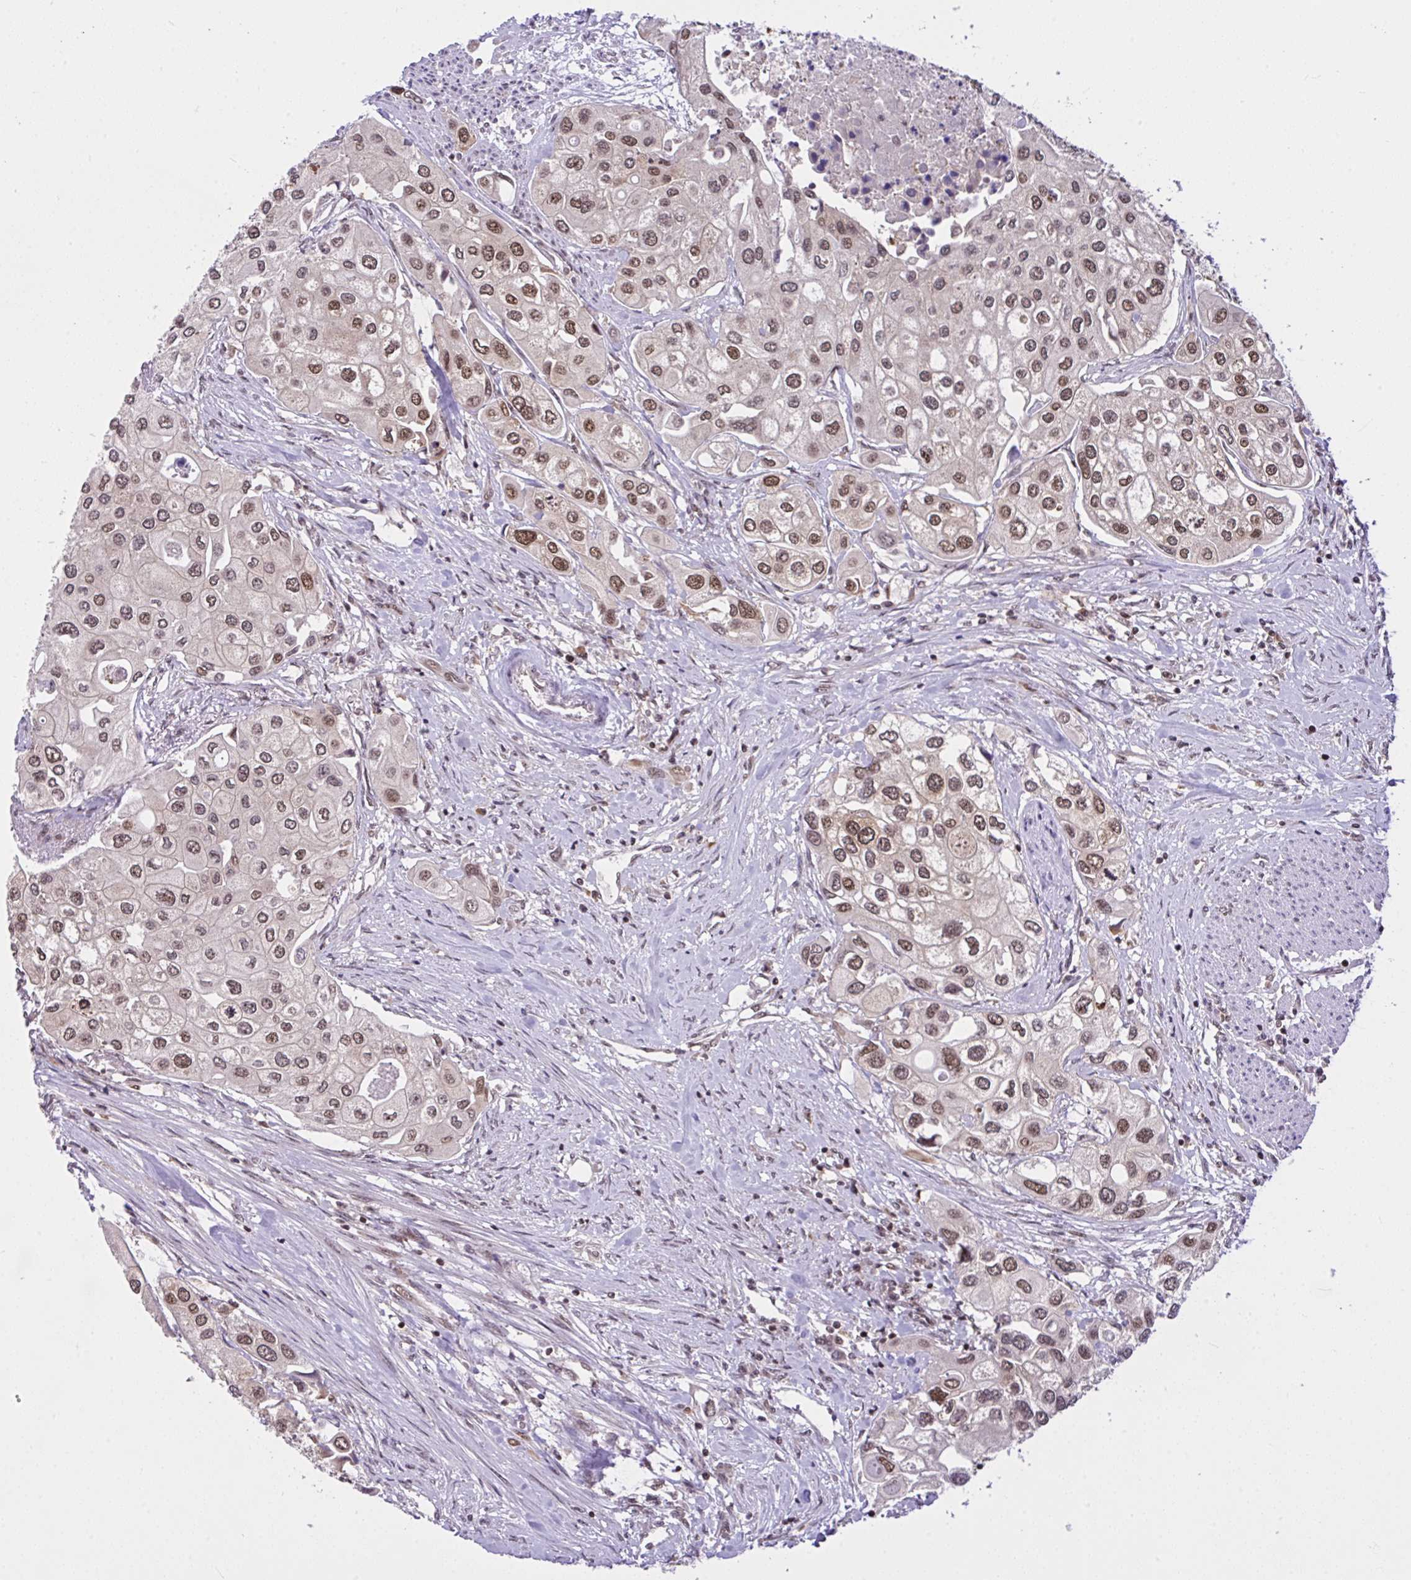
{"staining": {"intensity": "weak", "quantity": ">75%", "location": "nuclear"}, "tissue": "urothelial cancer", "cell_type": "Tumor cells", "image_type": "cancer", "snomed": [{"axis": "morphology", "description": "Urothelial carcinoma, High grade"}, {"axis": "topography", "description": "Urinary bladder"}], "caption": "Human urothelial cancer stained with a brown dye displays weak nuclear positive staining in about >75% of tumor cells.", "gene": "CCDC12", "patient": {"sex": "male", "age": 64}}